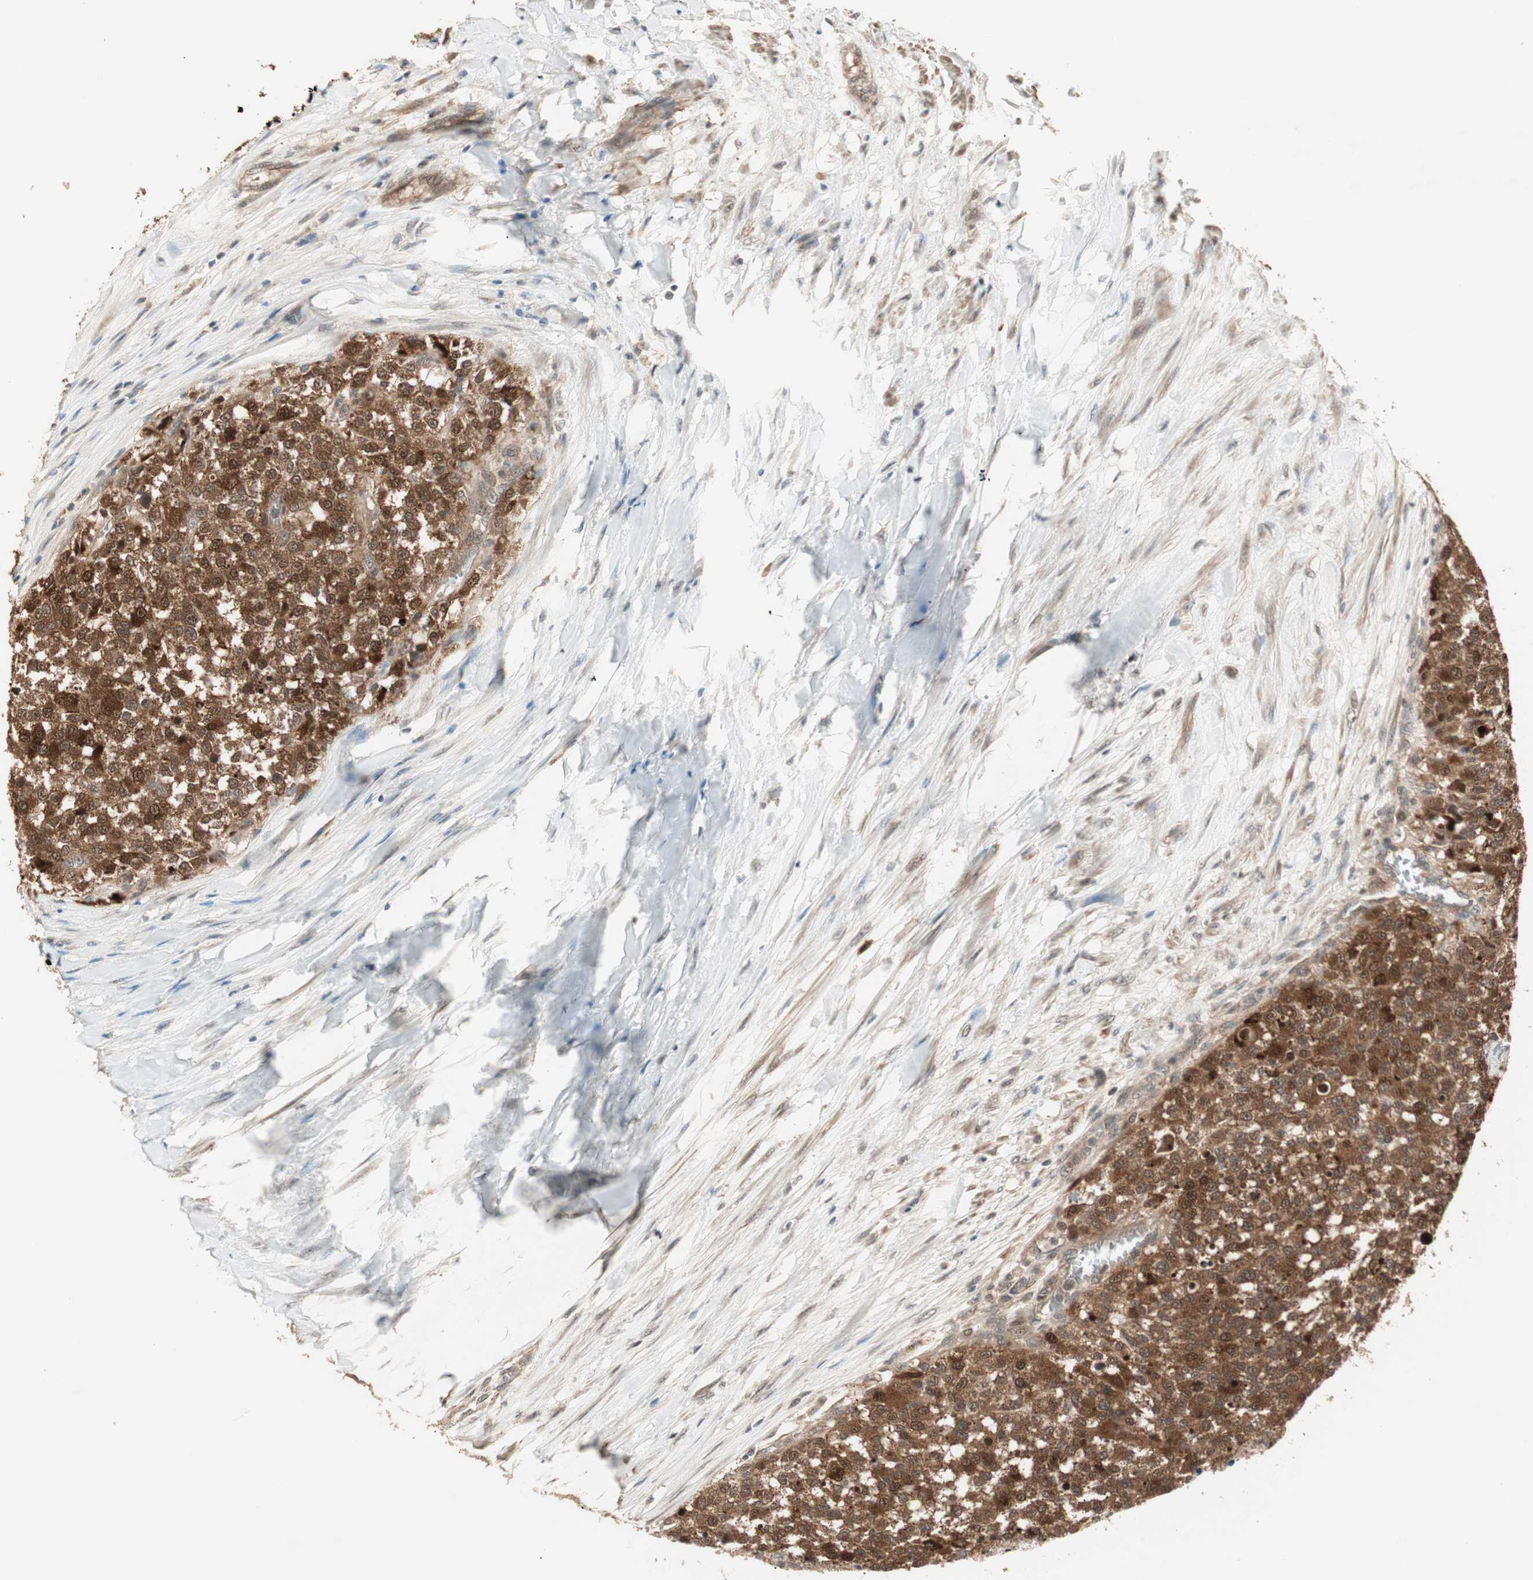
{"staining": {"intensity": "strong", "quantity": ">75%", "location": "cytoplasmic/membranous,nuclear"}, "tissue": "testis cancer", "cell_type": "Tumor cells", "image_type": "cancer", "snomed": [{"axis": "morphology", "description": "Seminoma, NOS"}, {"axis": "topography", "description": "Testis"}], "caption": "Immunohistochemical staining of human seminoma (testis) displays high levels of strong cytoplasmic/membranous and nuclear protein staining in about >75% of tumor cells. The protein is stained brown, and the nuclei are stained in blue (DAB (3,3'-diaminobenzidine) IHC with brightfield microscopy, high magnification).", "gene": "ZSCAN31", "patient": {"sex": "male", "age": 59}}